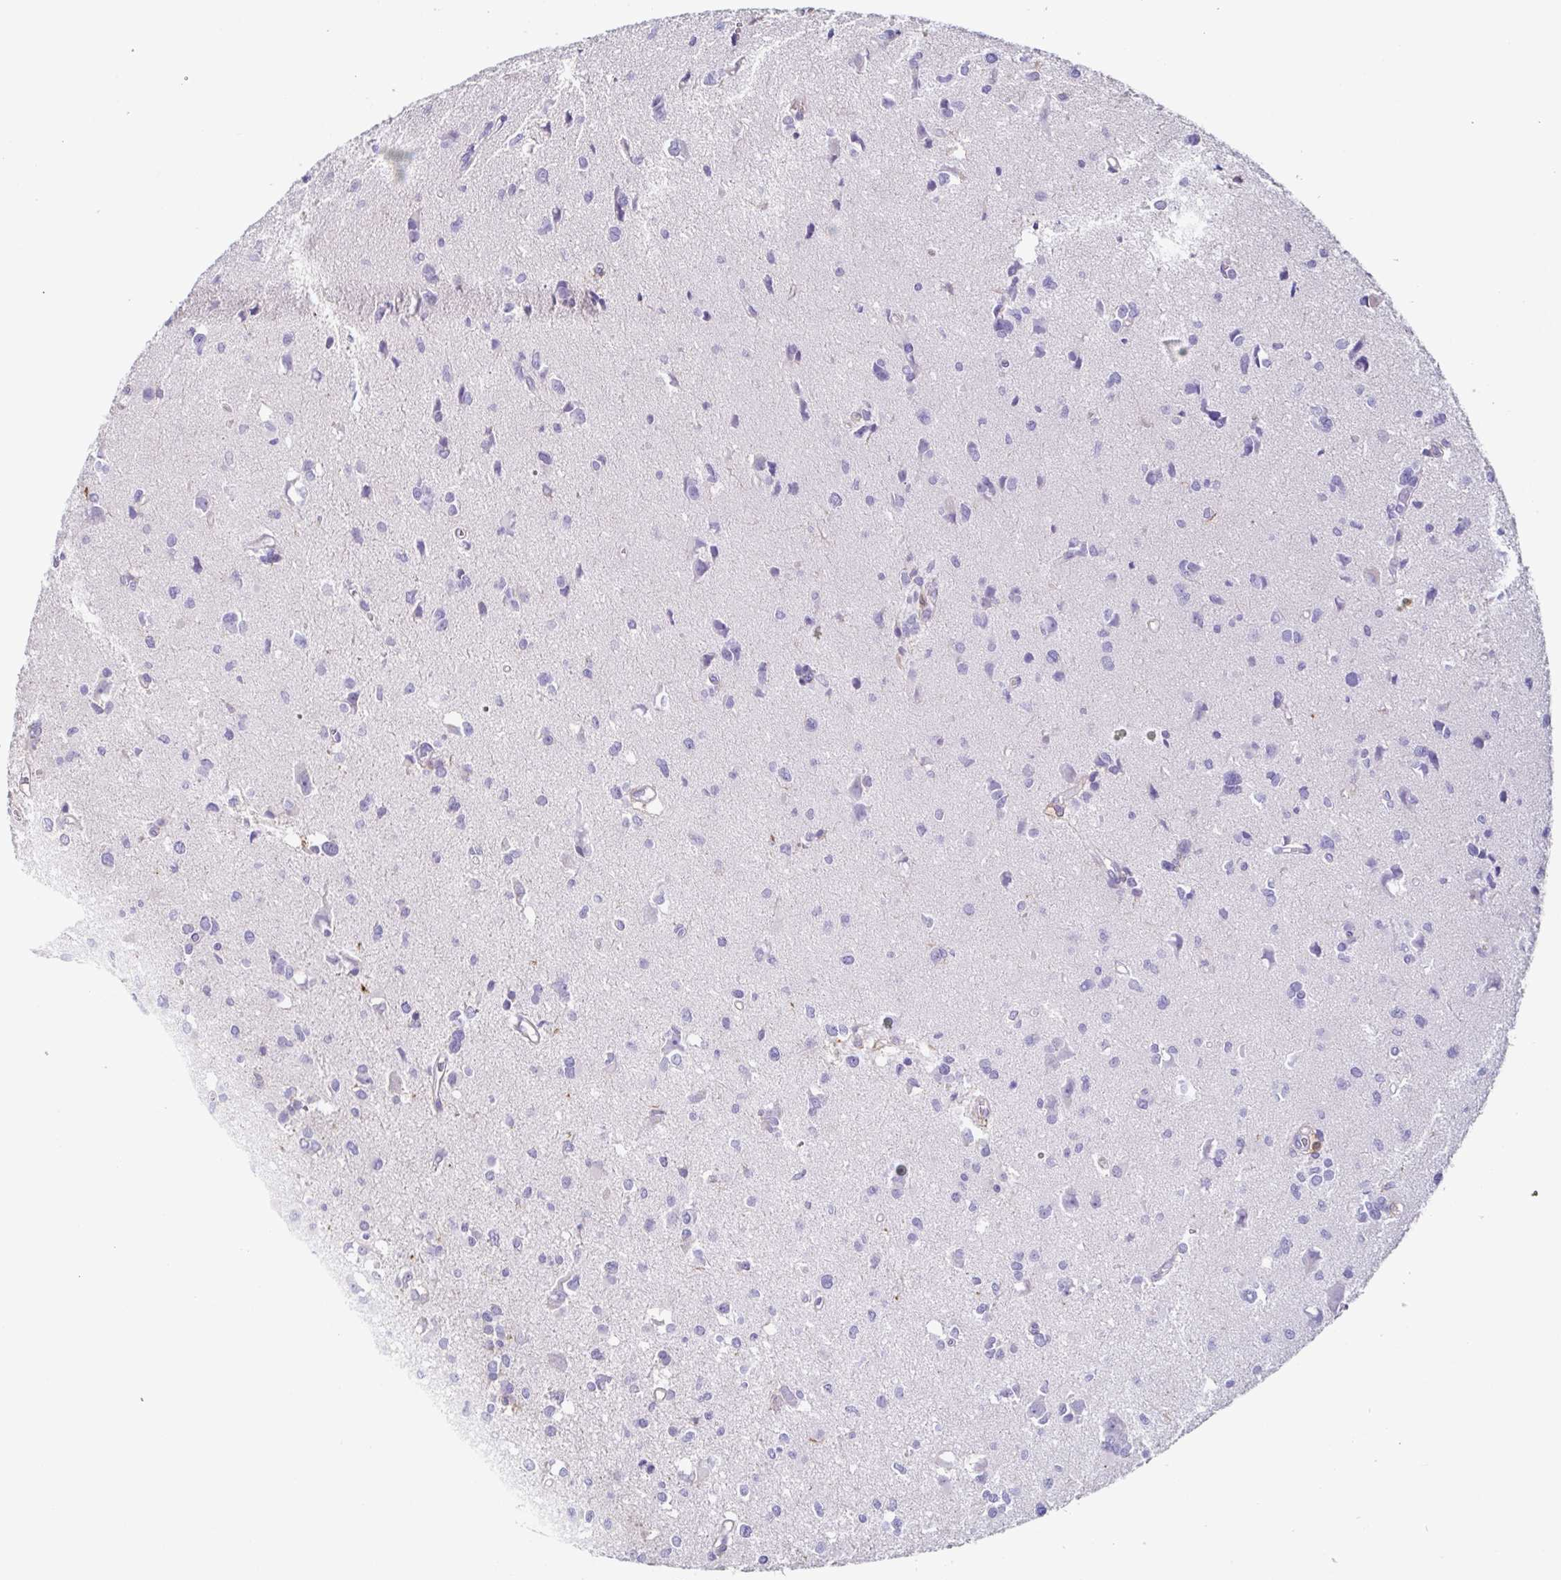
{"staining": {"intensity": "negative", "quantity": "none", "location": "none"}, "tissue": "glioma", "cell_type": "Tumor cells", "image_type": "cancer", "snomed": [{"axis": "morphology", "description": "Glioma, malignant, High grade"}, {"axis": "topography", "description": "Brain"}], "caption": "Micrograph shows no significant protein staining in tumor cells of glioma. (Stains: DAB immunohistochemistry (IHC) with hematoxylin counter stain, Microscopy: brightfield microscopy at high magnification).", "gene": "ANXA10", "patient": {"sex": "male", "age": 23}}